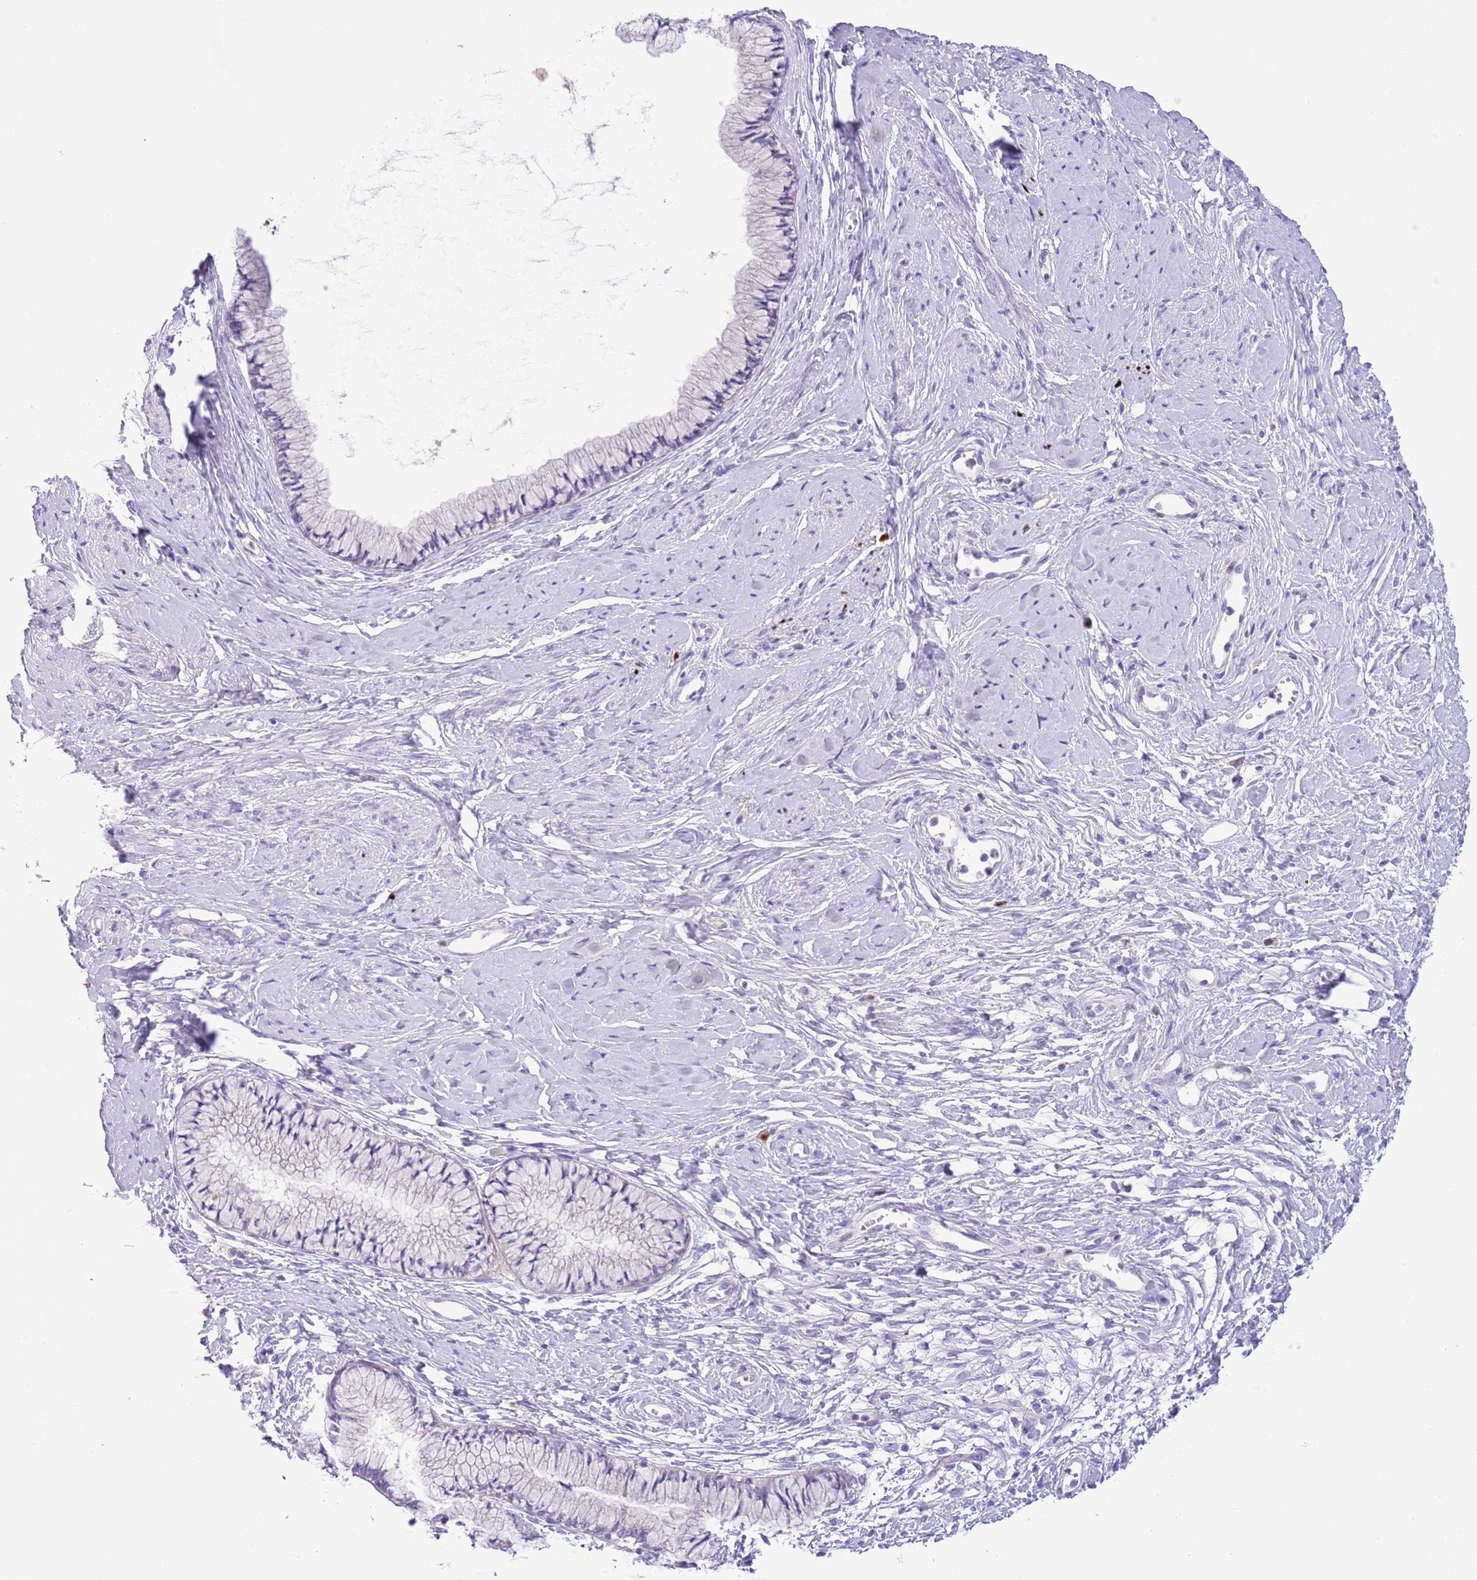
{"staining": {"intensity": "moderate", "quantity": "<25%", "location": "cytoplasmic/membranous"}, "tissue": "cervix", "cell_type": "Glandular cells", "image_type": "normal", "snomed": [{"axis": "morphology", "description": "Normal tissue, NOS"}, {"axis": "topography", "description": "Cervix"}], "caption": "Immunohistochemical staining of normal human cervix exhibits <25% levels of moderate cytoplasmic/membranous protein expression in about <25% of glandular cells.", "gene": "CLEC2A", "patient": {"sex": "female", "age": 42}}